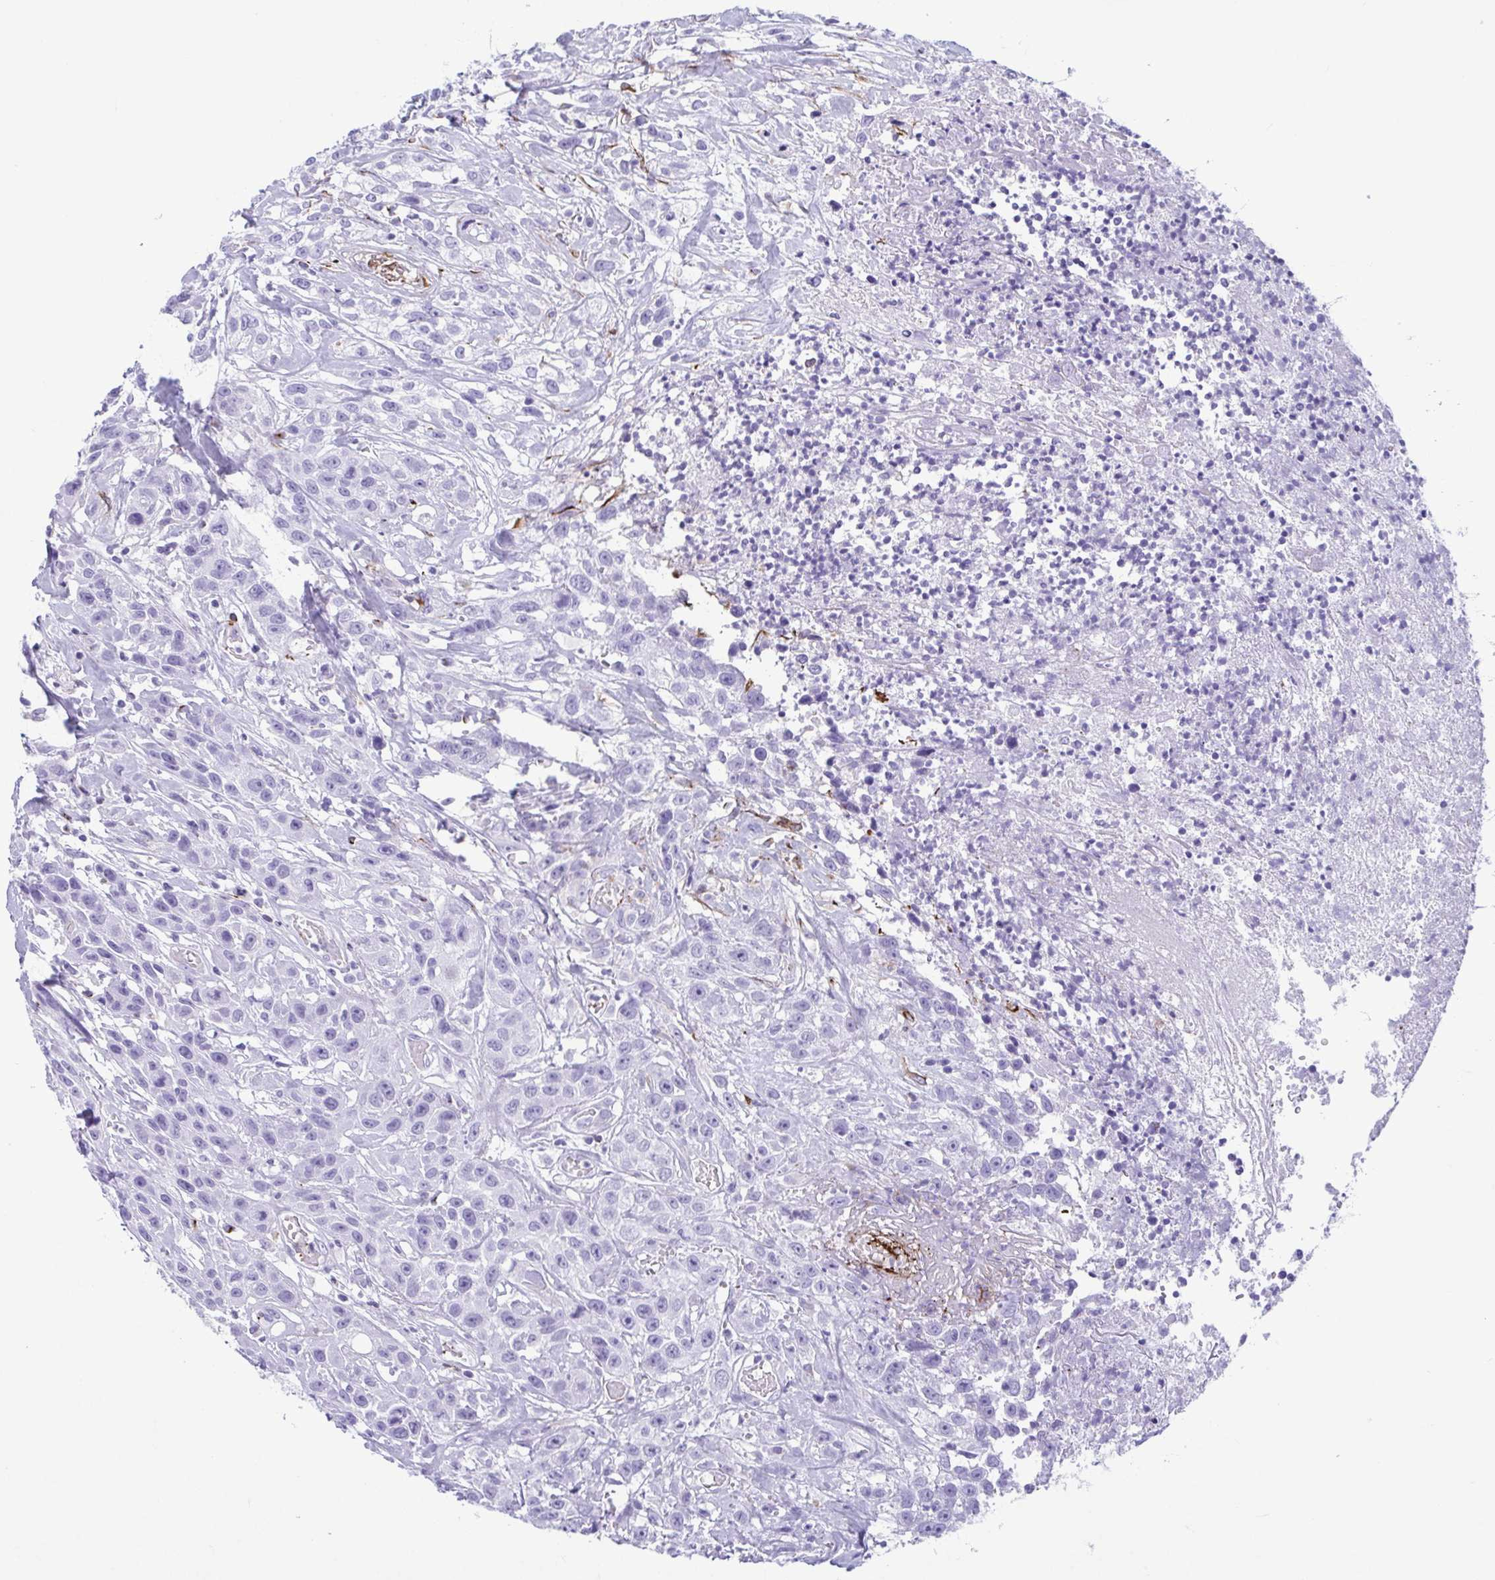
{"staining": {"intensity": "negative", "quantity": "none", "location": "none"}, "tissue": "head and neck cancer", "cell_type": "Tumor cells", "image_type": "cancer", "snomed": [{"axis": "morphology", "description": "Squamous cell carcinoma, NOS"}, {"axis": "topography", "description": "Head-Neck"}], "caption": "Squamous cell carcinoma (head and neck) was stained to show a protein in brown. There is no significant staining in tumor cells.", "gene": "TCEAL3", "patient": {"sex": "male", "age": 57}}